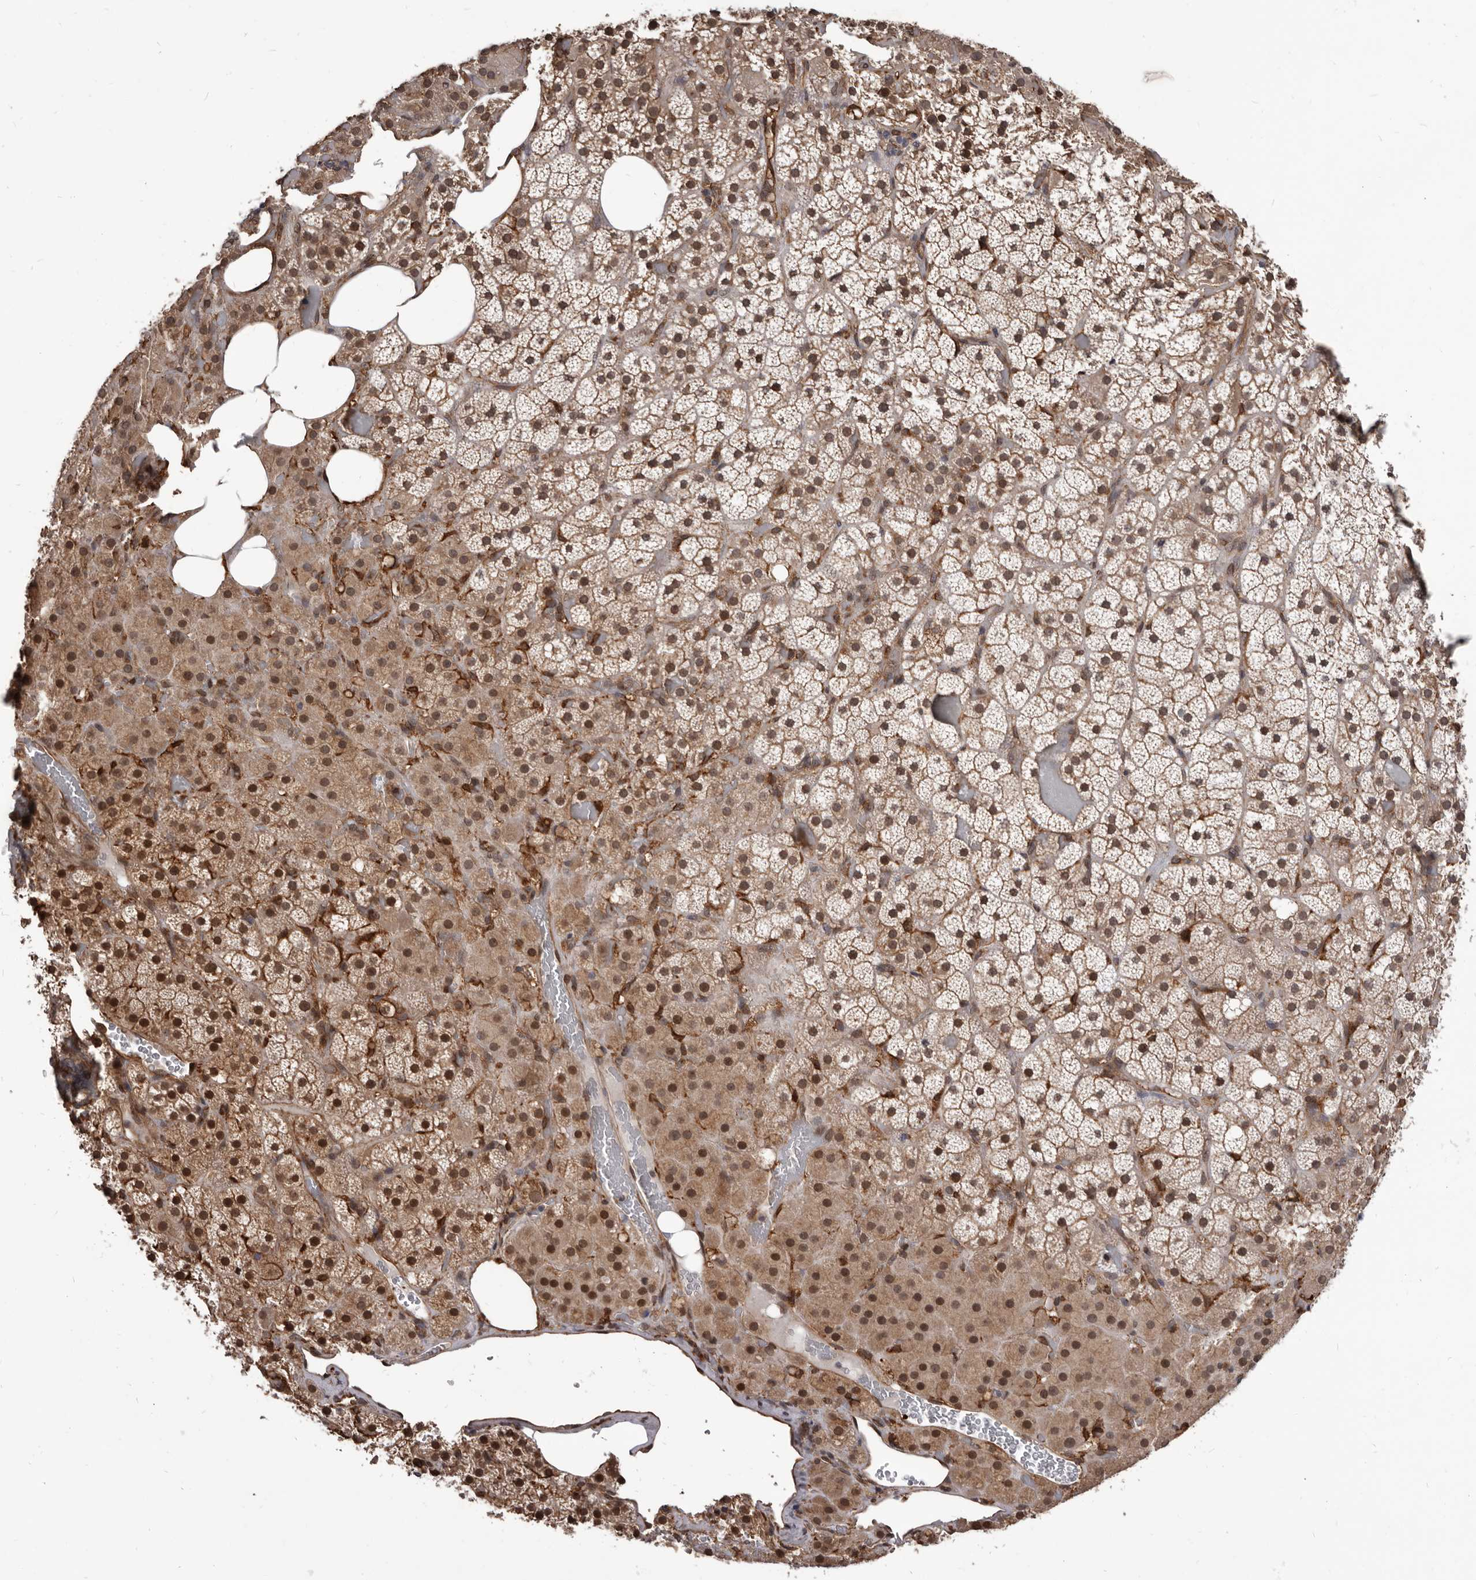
{"staining": {"intensity": "moderate", "quantity": "25%-75%", "location": "cytoplasmic/membranous,nuclear"}, "tissue": "adrenal gland", "cell_type": "Glandular cells", "image_type": "normal", "snomed": [{"axis": "morphology", "description": "Normal tissue, NOS"}, {"axis": "topography", "description": "Adrenal gland"}], "caption": "High-magnification brightfield microscopy of benign adrenal gland stained with DAB (brown) and counterstained with hematoxylin (blue). glandular cells exhibit moderate cytoplasmic/membranous,nuclear expression is appreciated in approximately25%-75% of cells. (Brightfield microscopy of DAB IHC at high magnification).", "gene": "ADAMTS20", "patient": {"sex": "female", "age": 59}}